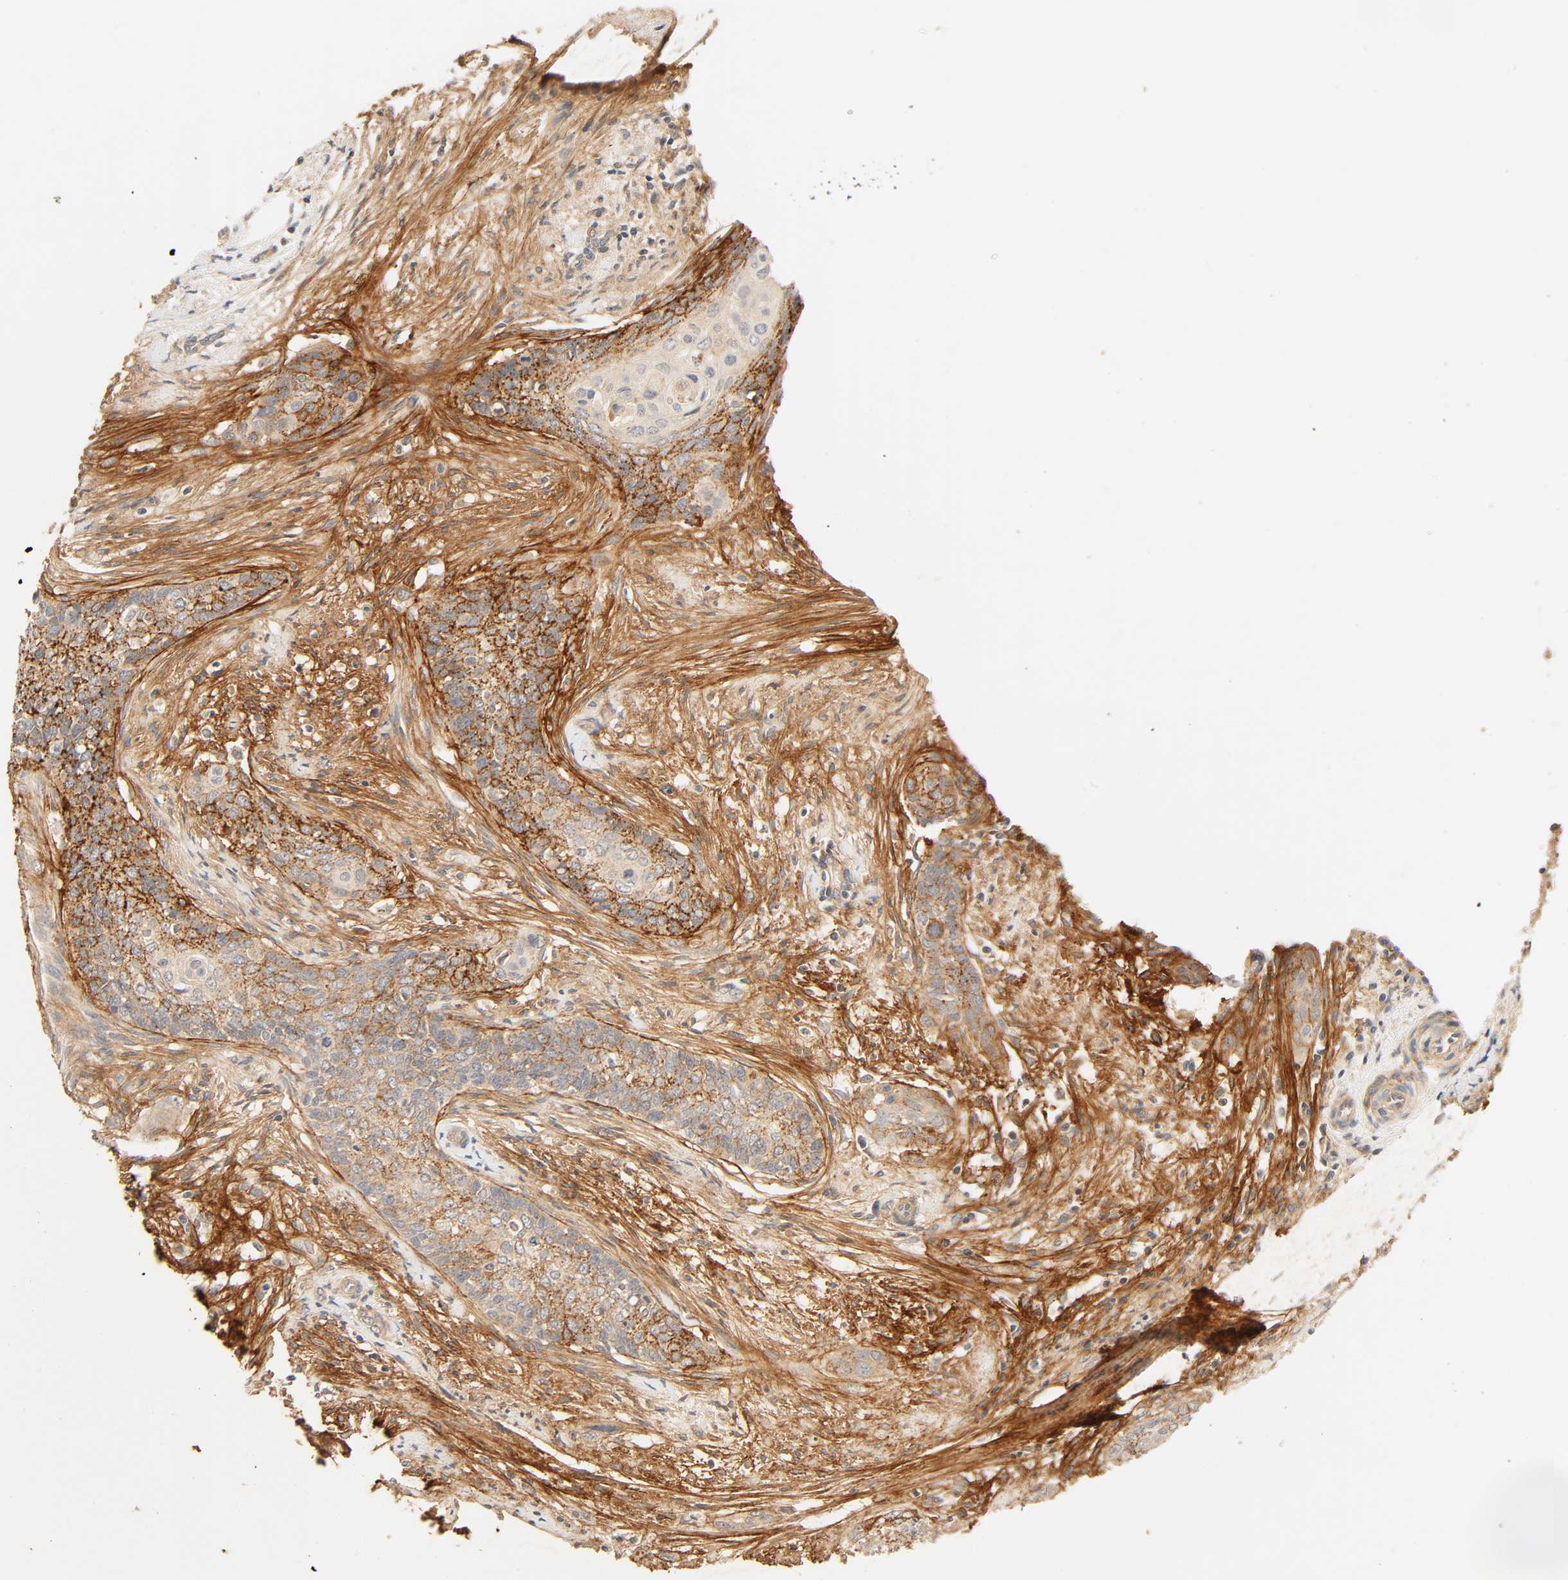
{"staining": {"intensity": "moderate", "quantity": ">75%", "location": "cytoplasmic/membranous"}, "tissue": "cervical cancer", "cell_type": "Tumor cells", "image_type": "cancer", "snomed": [{"axis": "morphology", "description": "Squamous cell carcinoma, NOS"}, {"axis": "topography", "description": "Cervix"}], "caption": "Immunohistochemistry photomicrograph of neoplastic tissue: squamous cell carcinoma (cervical) stained using IHC shows medium levels of moderate protein expression localized specifically in the cytoplasmic/membranous of tumor cells, appearing as a cytoplasmic/membranous brown color.", "gene": "CACNA1G", "patient": {"sex": "female", "age": 33}}